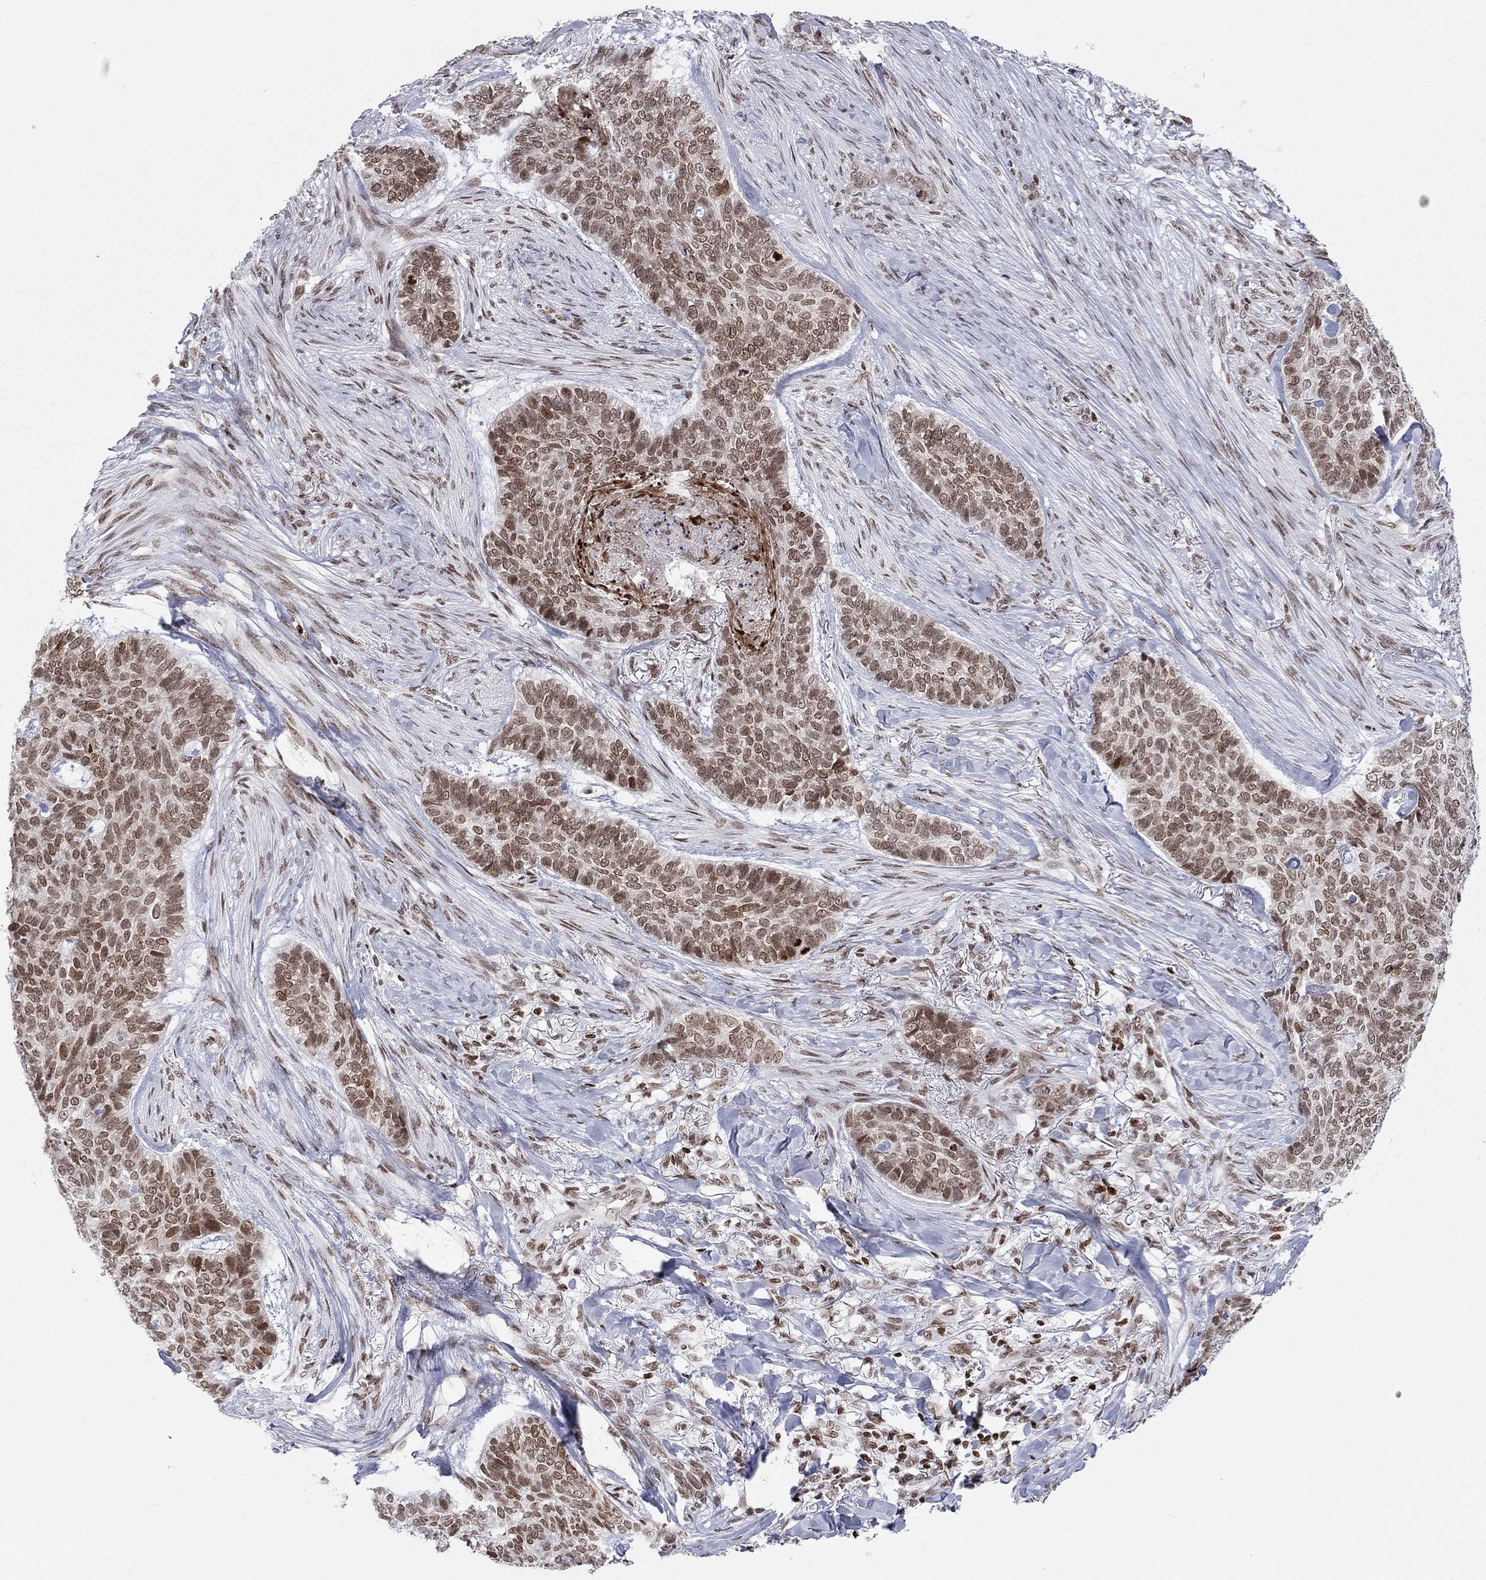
{"staining": {"intensity": "moderate", "quantity": ">75%", "location": "nuclear"}, "tissue": "skin cancer", "cell_type": "Tumor cells", "image_type": "cancer", "snomed": [{"axis": "morphology", "description": "Basal cell carcinoma"}, {"axis": "topography", "description": "Skin"}], "caption": "An image of skin cancer stained for a protein reveals moderate nuclear brown staining in tumor cells. The protein of interest is stained brown, and the nuclei are stained in blue (DAB (3,3'-diaminobenzidine) IHC with brightfield microscopy, high magnification).", "gene": "H2AX", "patient": {"sex": "female", "age": 69}}